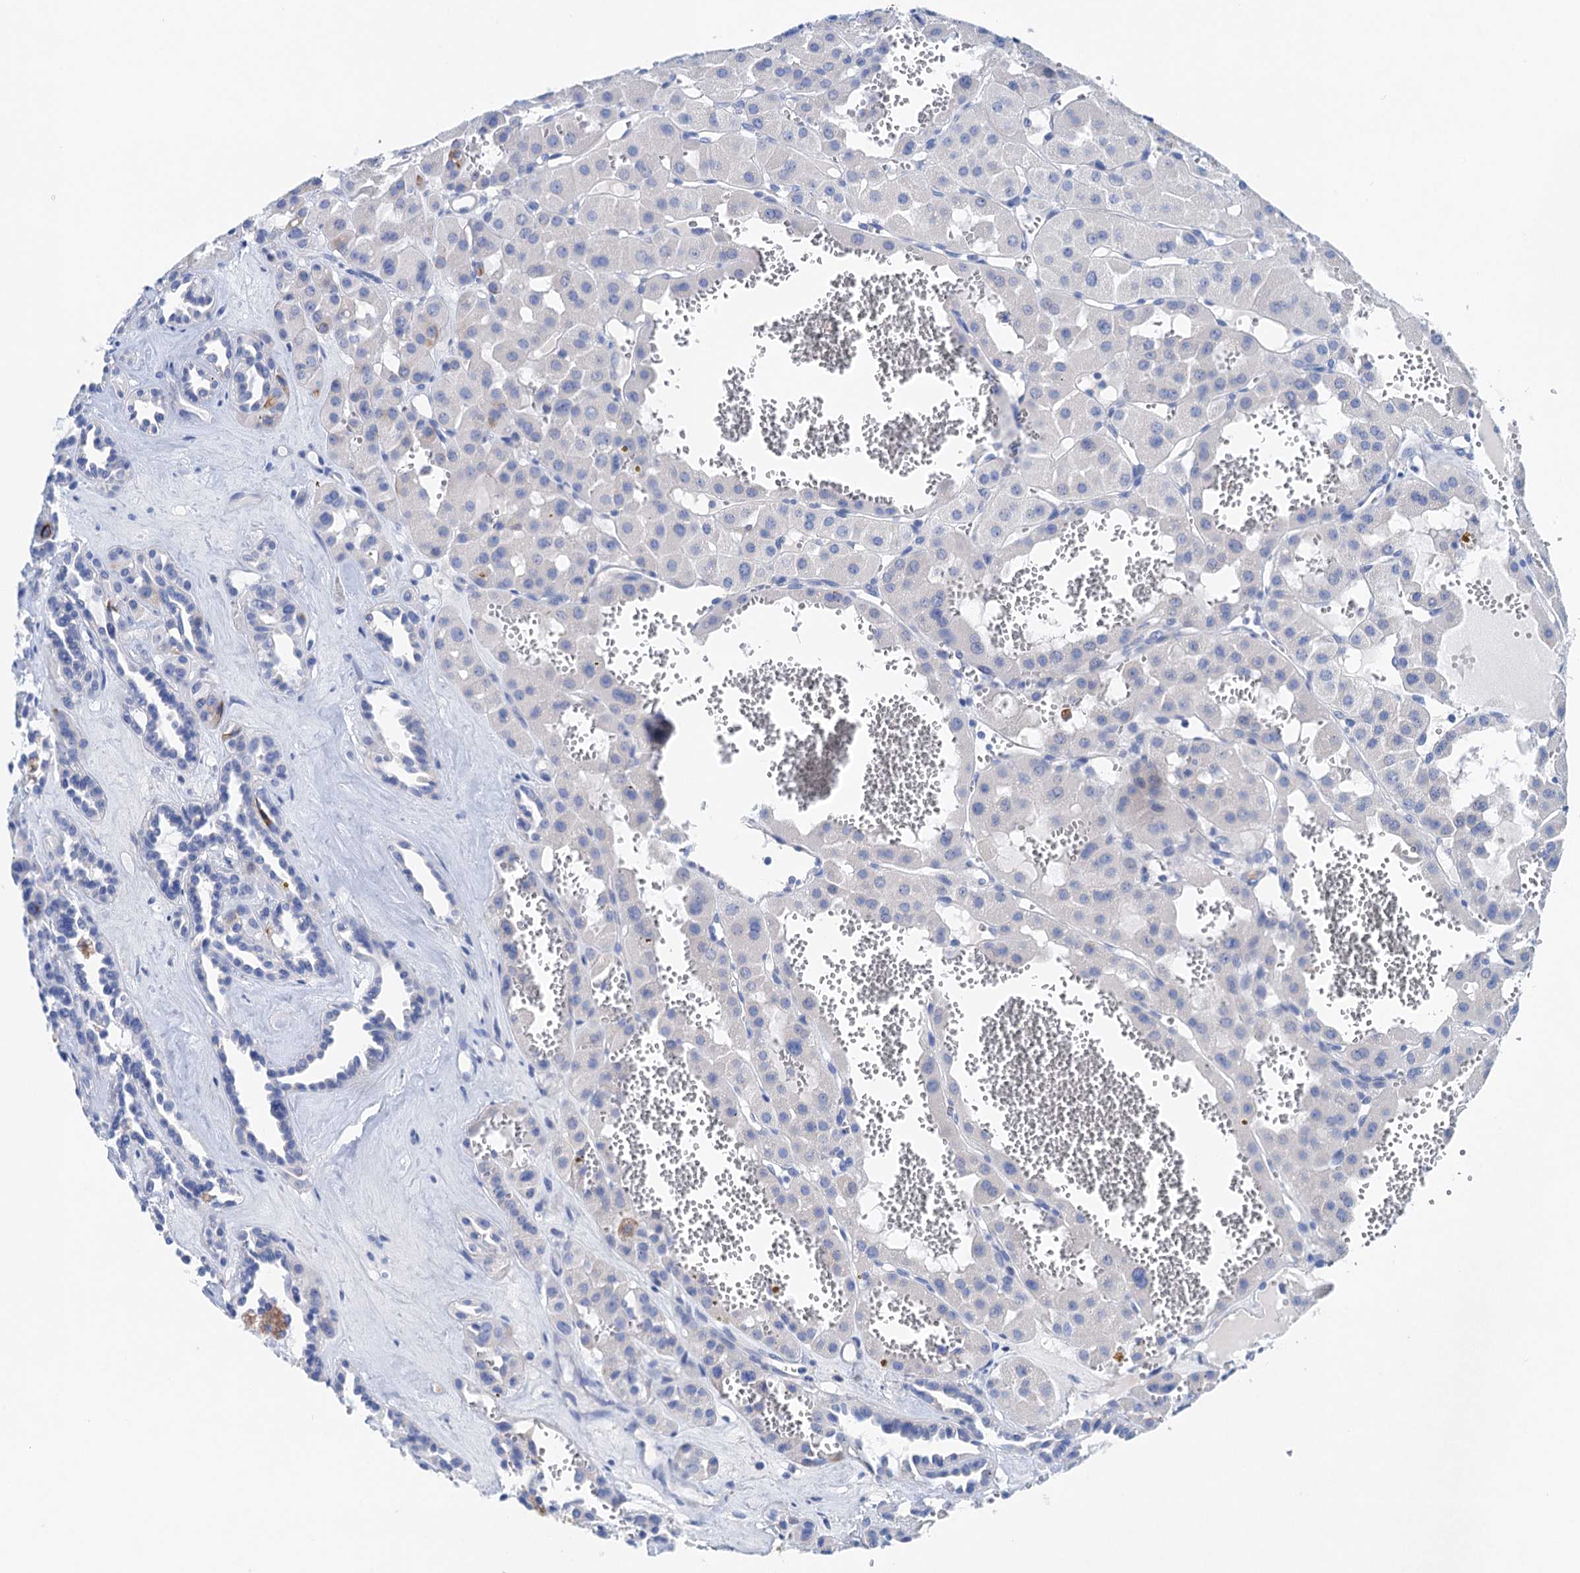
{"staining": {"intensity": "negative", "quantity": "none", "location": "none"}, "tissue": "renal cancer", "cell_type": "Tumor cells", "image_type": "cancer", "snomed": [{"axis": "morphology", "description": "Carcinoma, NOS"}, {"axis": "topography", "description": "Kidney"}], "caption": "The micrograph shows no significant expression in tumor cells of renal cancer.", "gene": "NLRP10", "patient": {"sex": "female", "age": 75}}